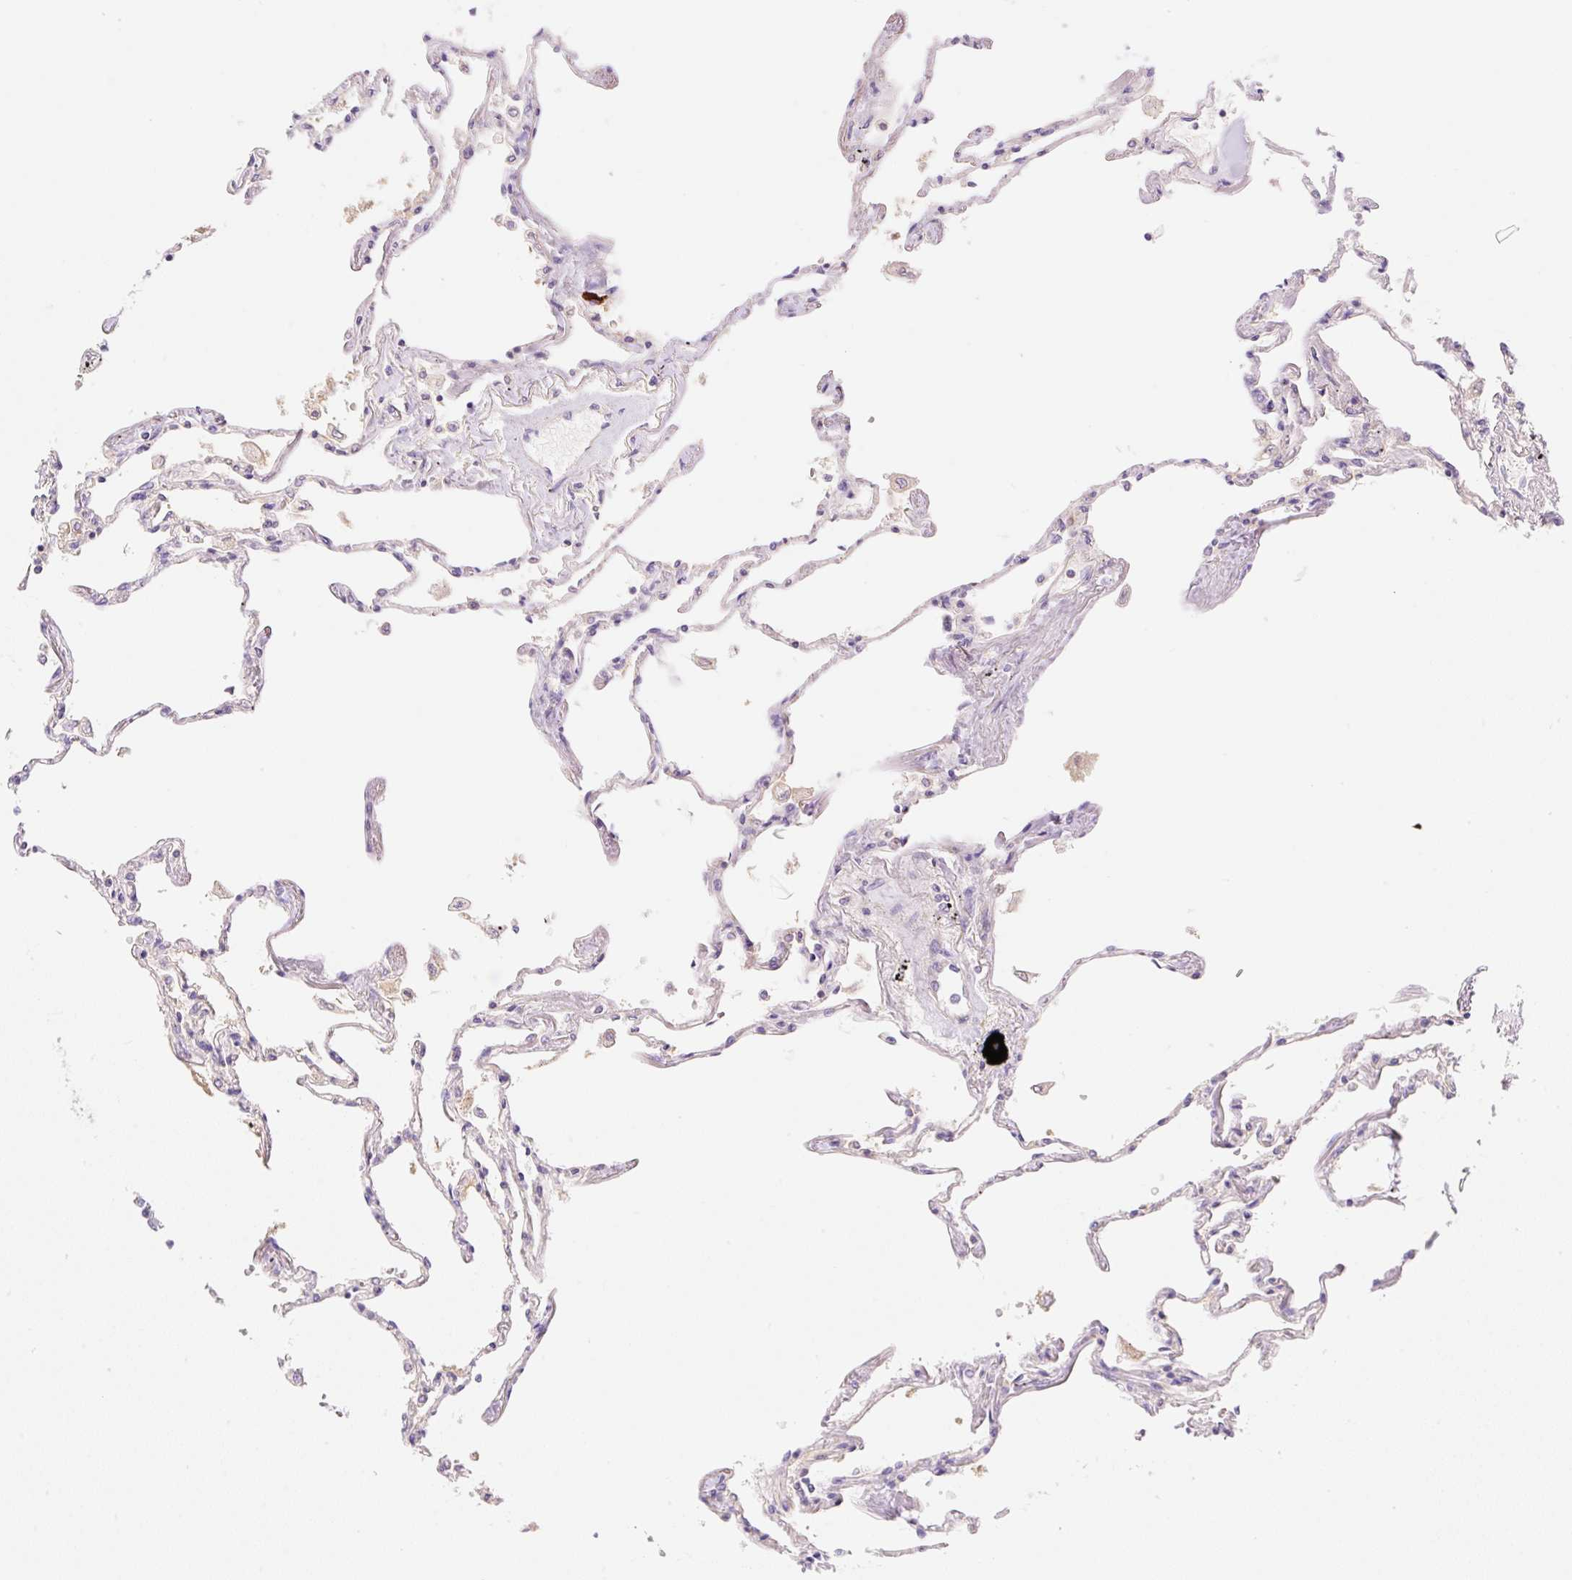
{"staining": {"intensity": "weak", "quantity": "<25%", "location": "cytoplasmic/membranous"}, "tissue": "lung", "cell_type": "Alveolar cells", "image_type": "normal", "snomed": [{"axis": "morphology", "description": "Normal tissue, NOS"}, {"axis": "topography", "description": "Lung"}], "caption": "Immunohistochemistry (IHC) image of normal lung: lung stained with DAB (3,3'-diaminobenzidine) displays no significant protein staining in alveolar cells. (Immunohistochemistry, brightfield microscopy, high magnification).", "gene": "DENND5A", "patient": {"sex": "female", "age": 67}}